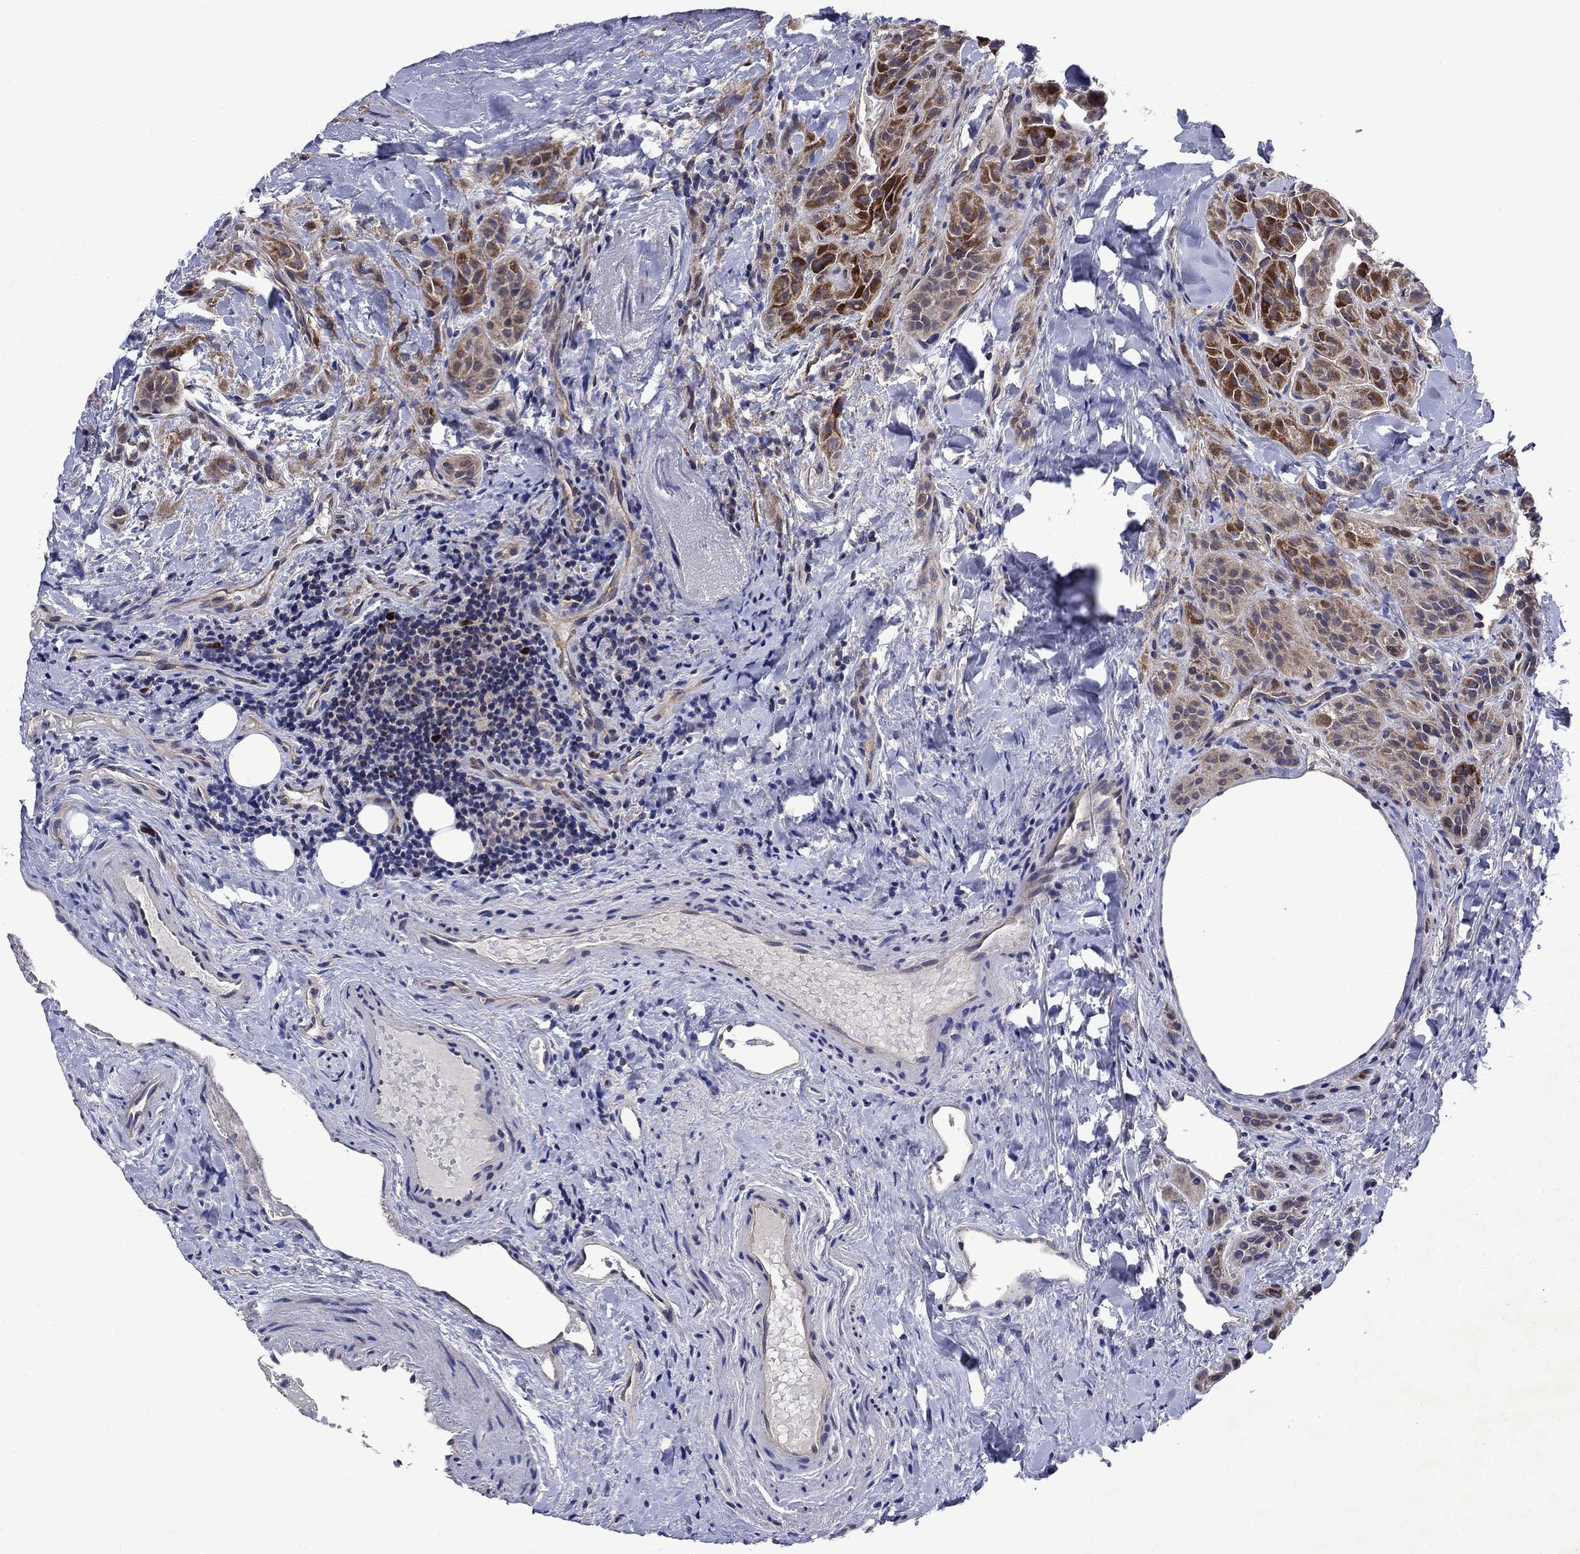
{"staining": {"intensity": "strong", "quantity": "<25%", "location": "cytoplasmic/membranous"}, "tissue": "thyroid cancer", "cell_type": "Tumor cells", "image_type": "cancer", "snomed": [{"axis": "morphology", "description": "Papillary adenocarcinoma, NOS"}, {"axis": "topography", "description": "Thyroid gland"}], "caption": "Thyroid cancer (papillary adenocarcinoma) stained with immunohistochemistry (IHC) demonstrates strong cytoplasmic/membranous expression in approximately <25% of tumor cells.", "gene": "KIF22", "patient": {"sex": "female", "age": 45}}